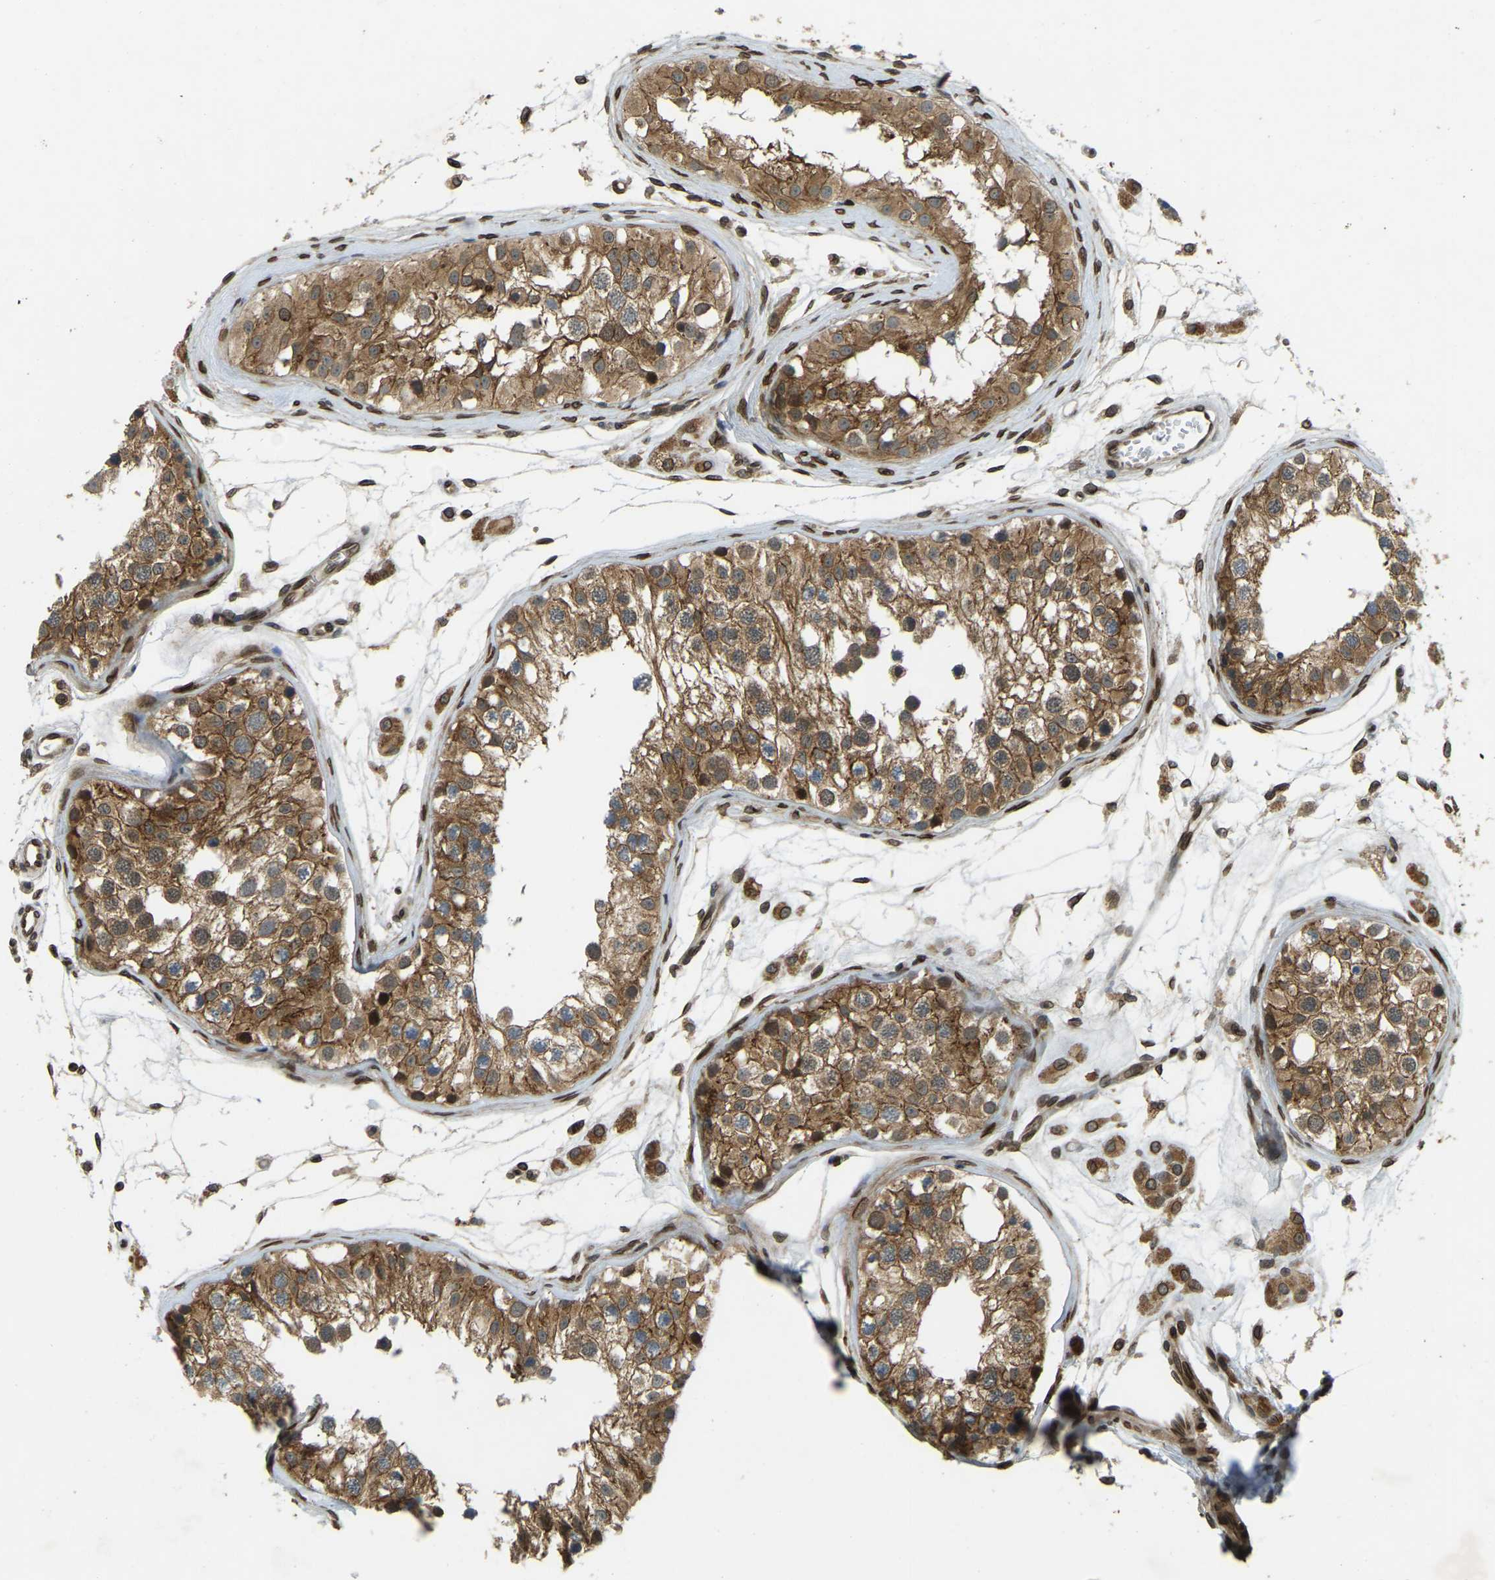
{"staining": {"intensity": "moderate", "quantity": ">75%", "location": "cytoplasmic/membranous"}, "tissue": "testis", "cell_type": "Cells in seminiferous ducts", "image_type": "normal", "snomed": [{"axis": "morphology", "description": "Normal tissue, NOS"}, {"axis": "morphology", "description": "Adenocarcinoma, metastatic, NOS"}, {"axis": "topography", "description": "Testis"}], "caption": "Benign testis was stained to show a protein in brown. There is medium levels of moderate cytoplasmic/membranous positivity in about >75% of cells in seminiferous ducts. Using DAB (brown) and hematoxylin (blue) stains, captured at high magnification using brightfield microscopy.", "gene": "SYNE1", "patient": {"sex": "male", "age": 26}}